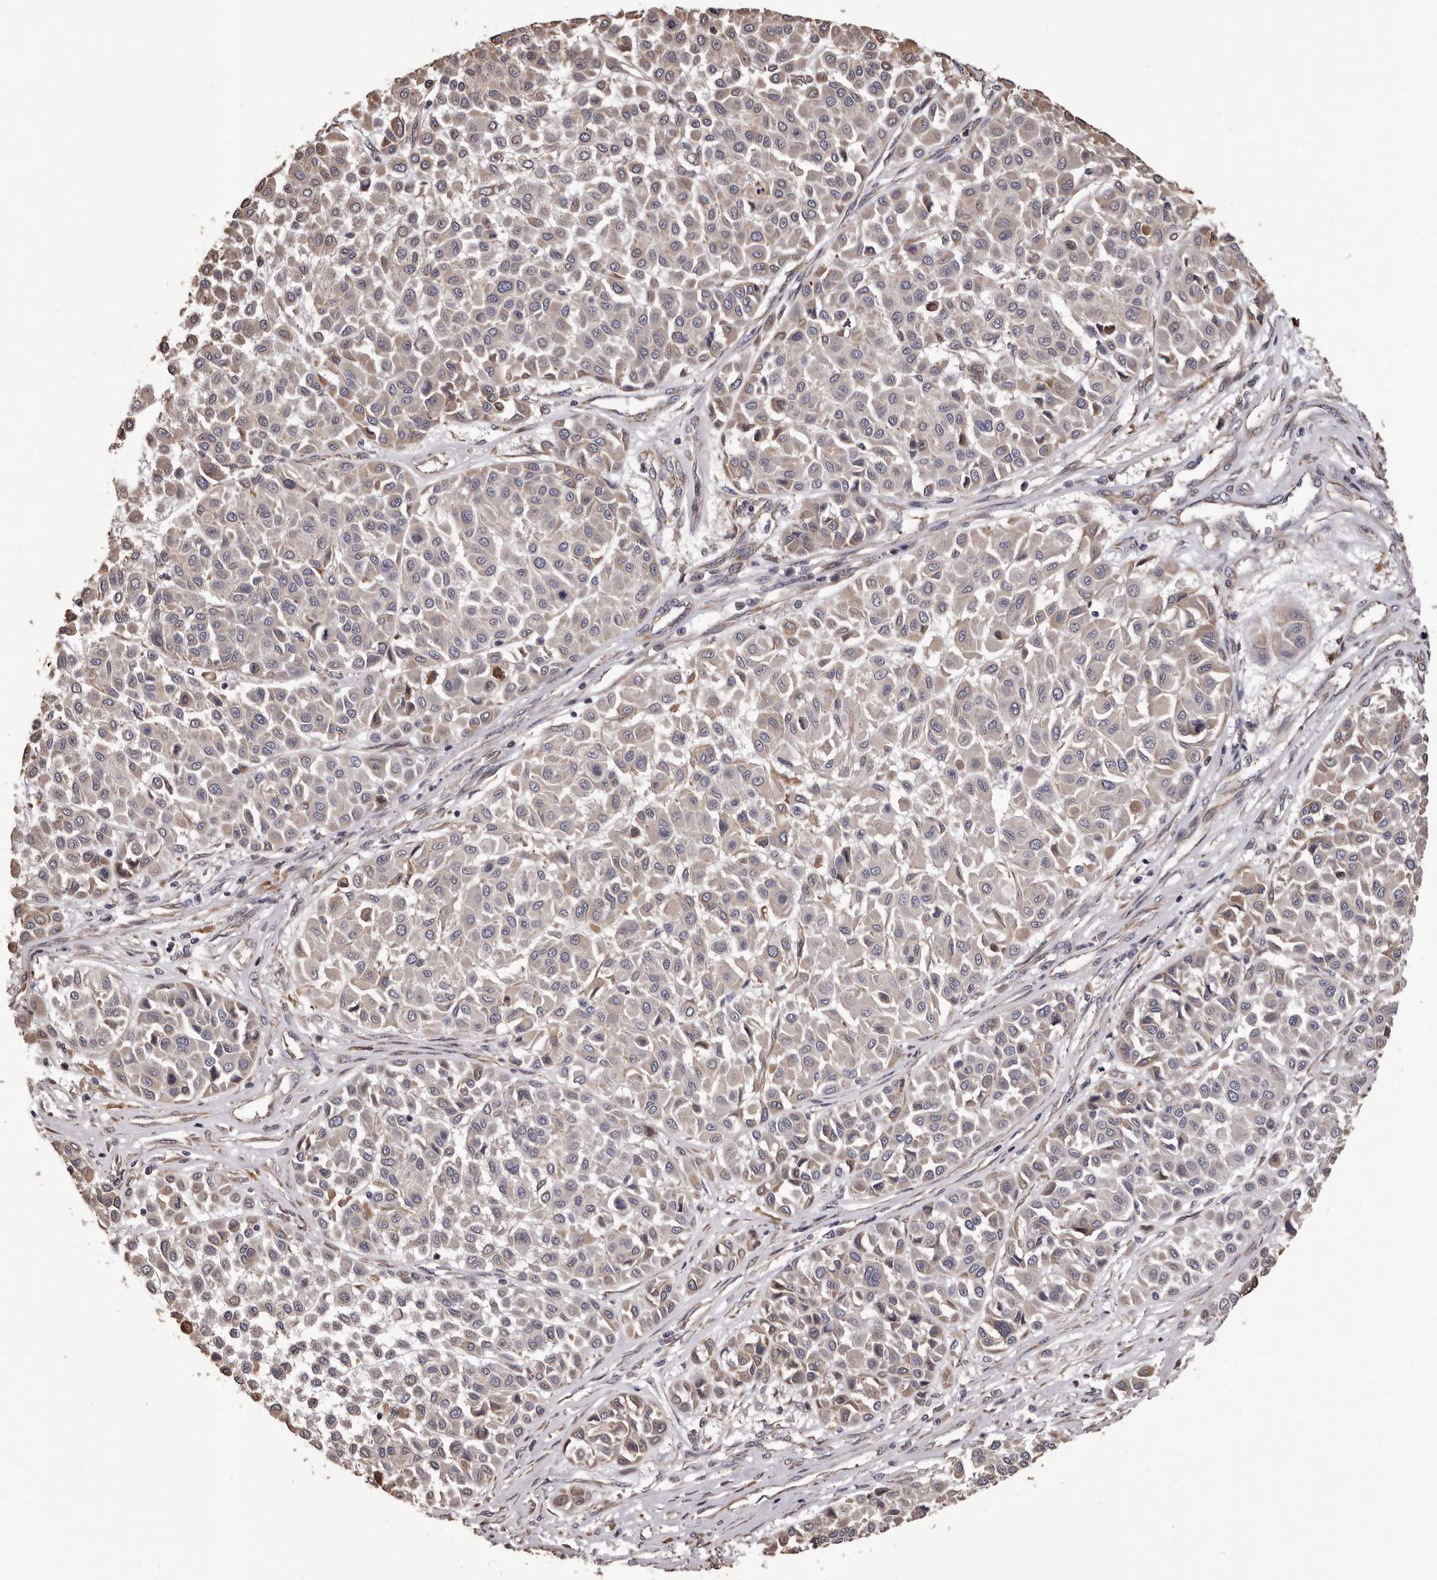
{"staining": {"intensity": "weak", "quantity": "25%-75%", "location": "cytoplasmic/membranous"}, "tissue": "melanoma", "cell_type": "Tumor cells", "image_type": "cancer", "snomed": [{"axis": "morphology", "description": "Malignant melanoma, Metastatic site"}, {"axis": "topography", "description": "Soft tissue"}], "caption": "Immunohistochemical staining of human melanoma displays low levels of weak cytoplasmic/membranous positivity in about 25%-75% of tumor cells. (Brightfield microscopy of DAB IHC at high magnification).", "gene": "CEP104", "patient": {"sex": "male", "age": 41}}